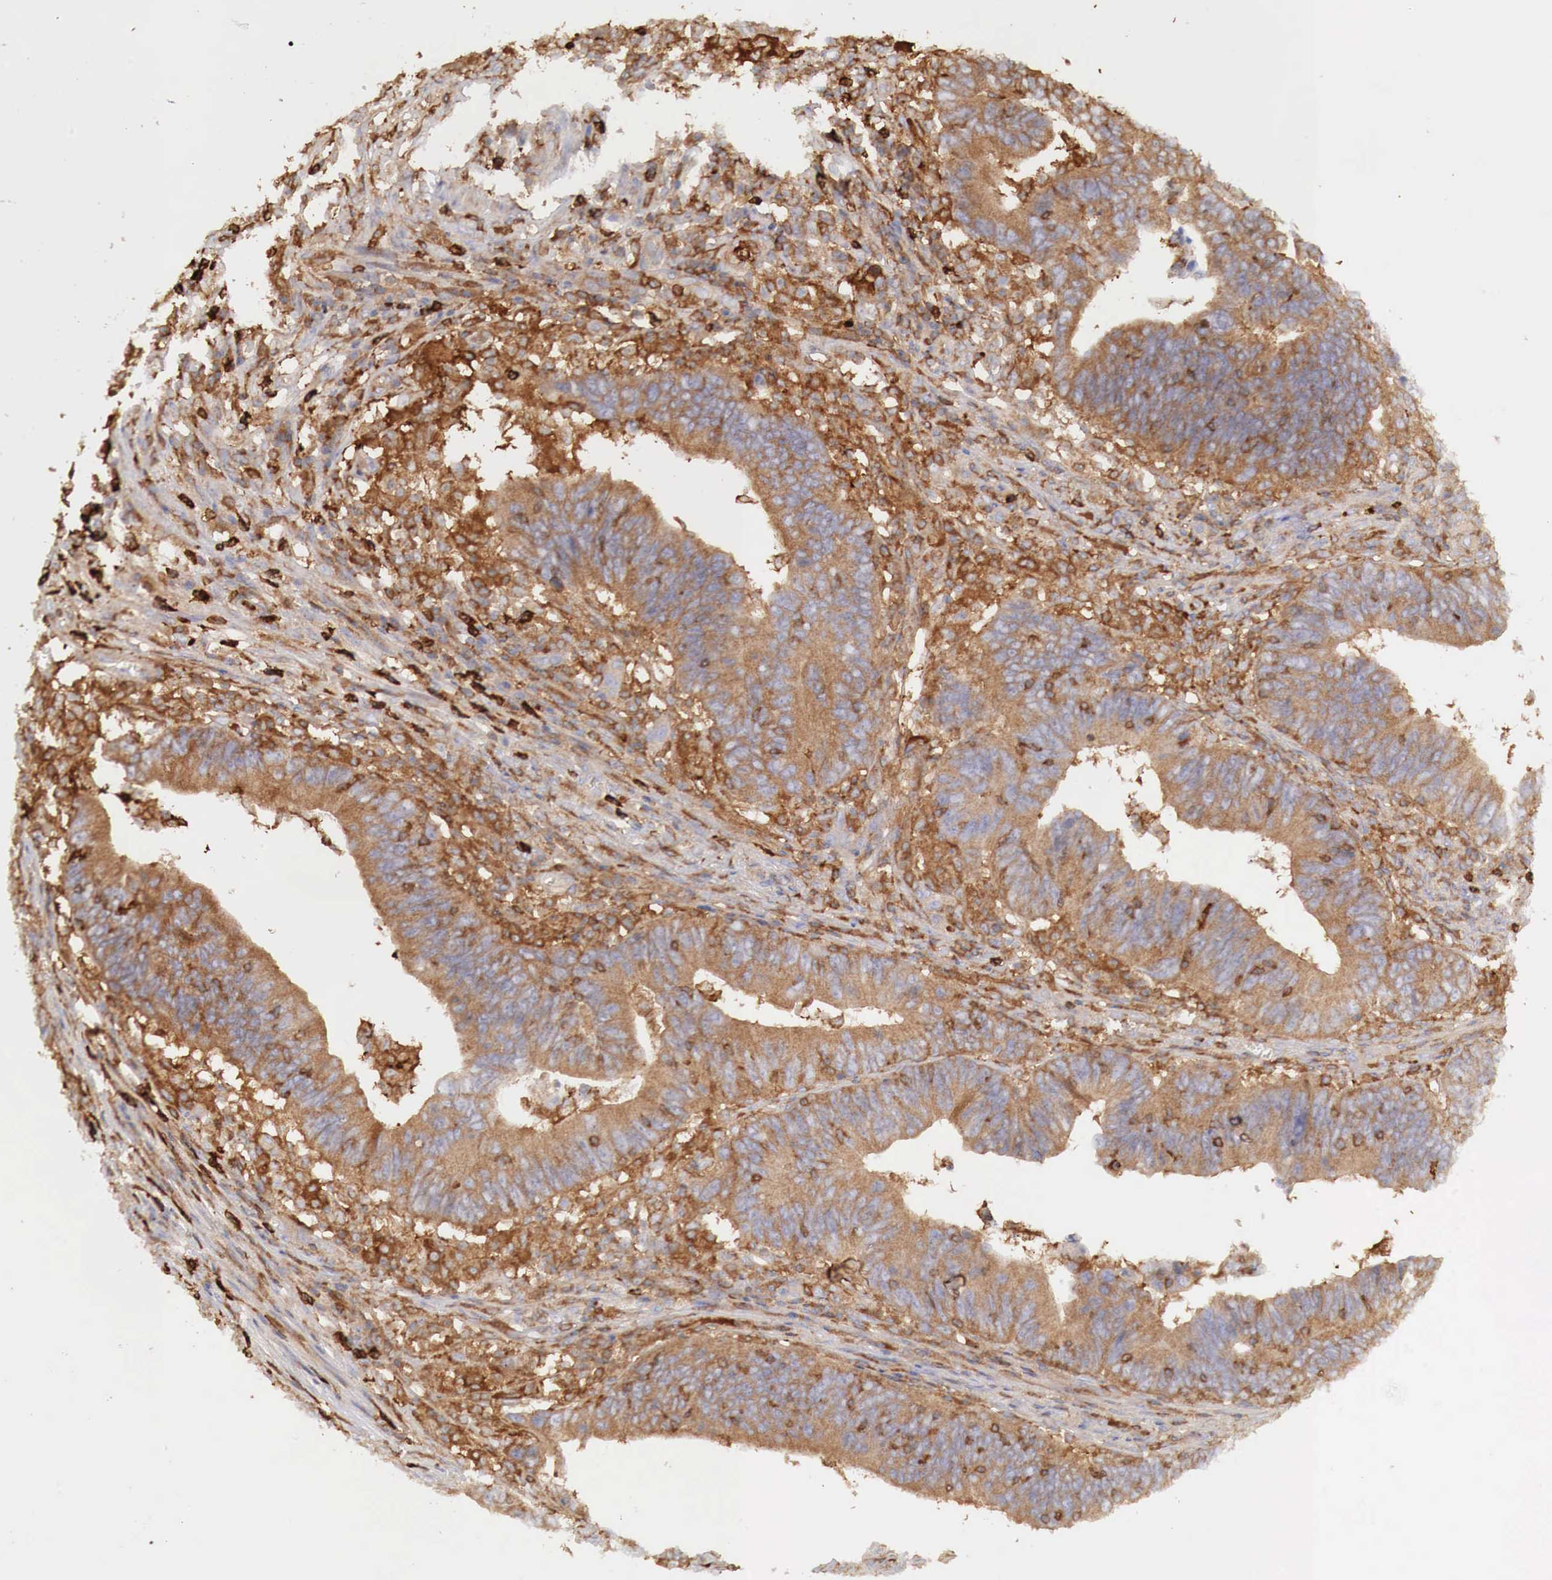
{"staining": {"intensity": "strong", "quantity": ">75%", "location": "cytoplasmic/membranous"}, "tissue": "colorectal cancer", "cell_type": "Tumor cells", "image_type": "cancer", "snomed": [{"axis": "morphology", "description": "Adenocarcinoma, NOS"}, {"axis": "topography", "description": "Colon"}], "caption": "The micrograph exhibits a brown stain indicating the presence of a protein in the cytoplasmic/membranous of tumor cells in adenocarcinoma (colorectal). Nuclei are stained in blue.", "gene": "G6PD", "patient": {"sex": "female", "age": 78}}